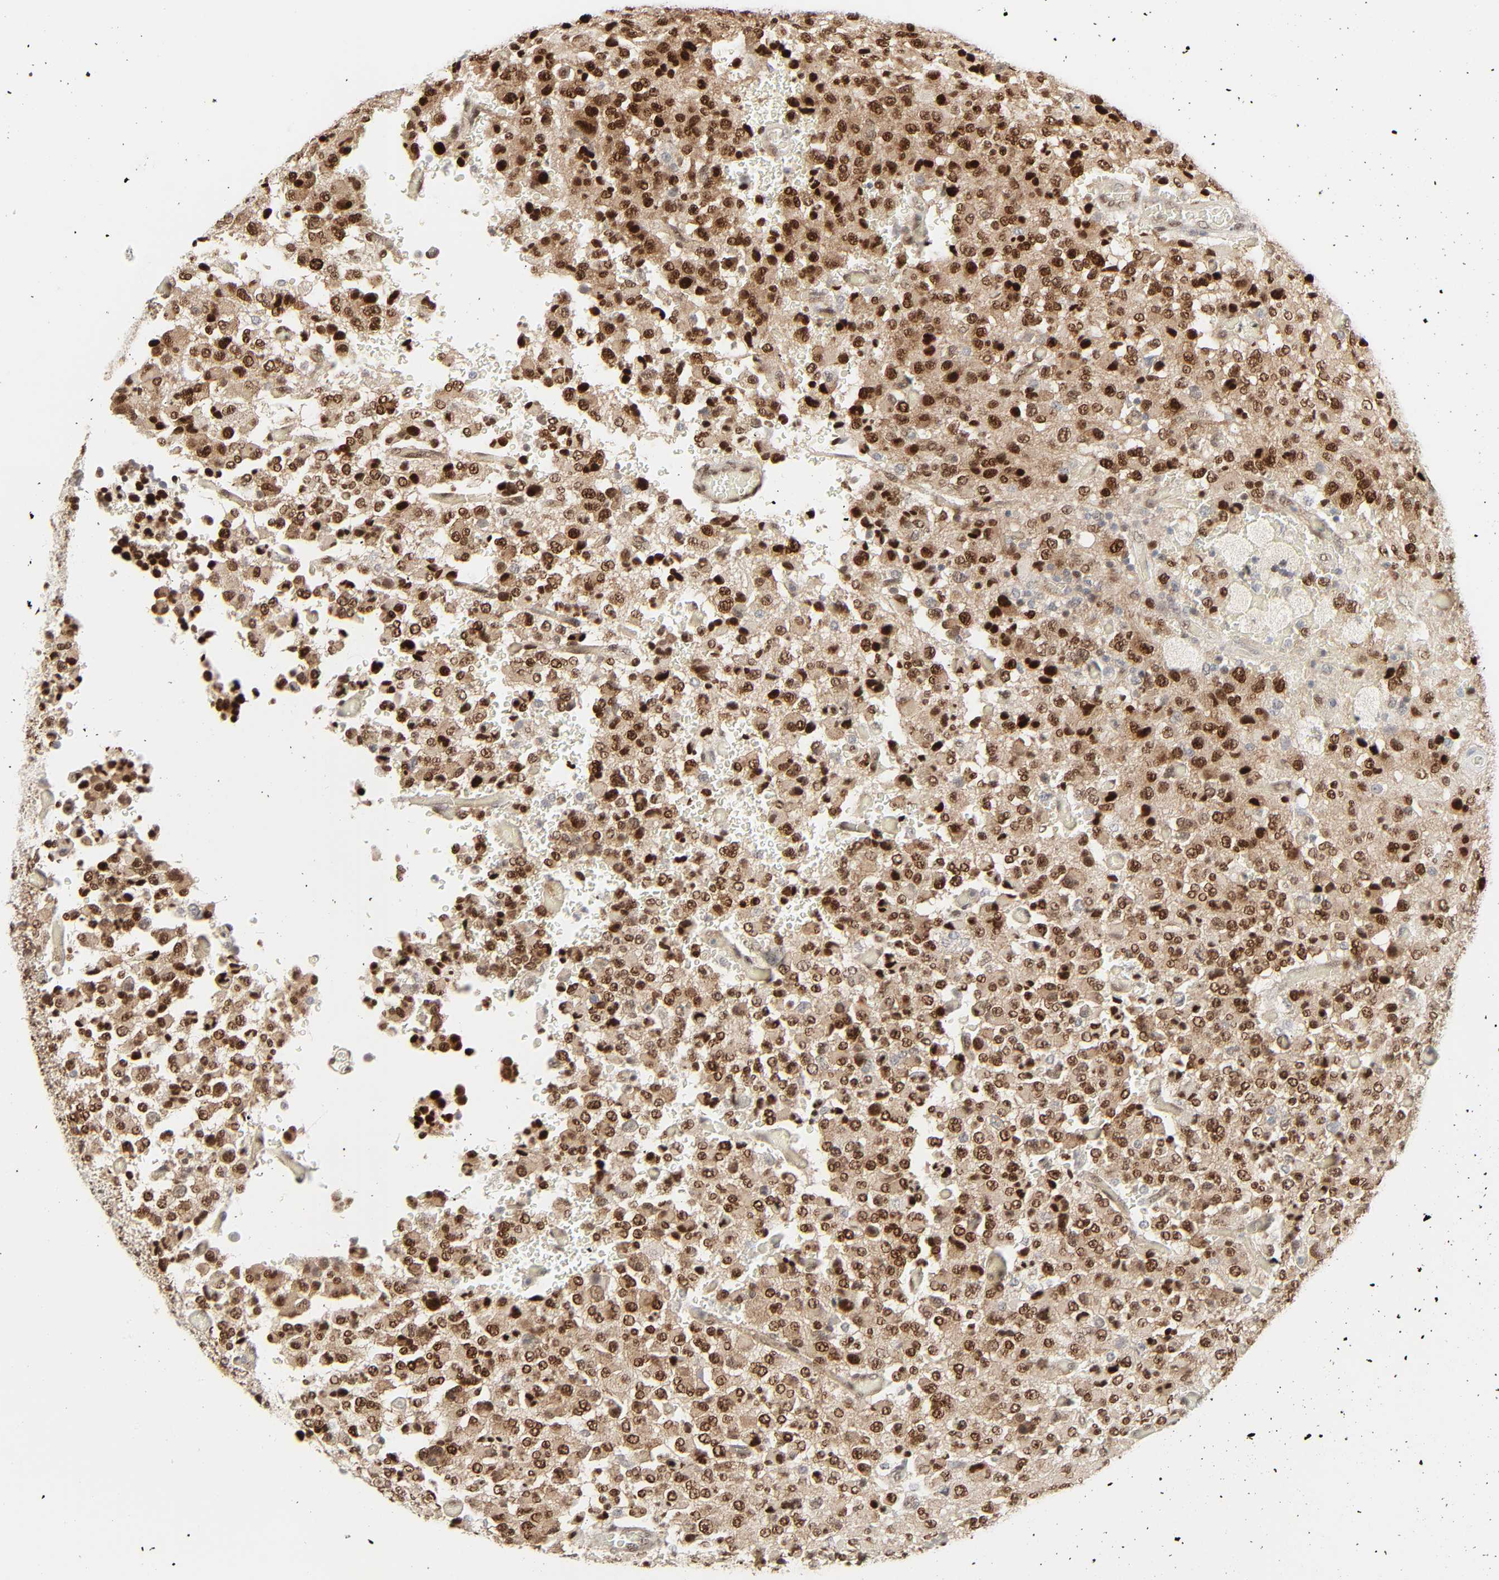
{"staining": {"intensity": "strong", "quantity": ">75%", "location": "cytoplasmic/membranous,nuclear"}, "tissue": "glioma", "cell_type": "Tumor cells", "image_type": "cancer", "snomed": [{"axis": "morphology", "description": "Glioma, malignant, High grade"}, {"axis": "topography", "description": "pancreas cauda"}], "caption": "Protein analysis of high-grade glioma (malignant) tissue shows strong cytoplasmic/membranous and nuclear expression in about >75% of tumor cells.", "gene": "ZBTB16", "patient": {"sex": "male", "age": 60}}